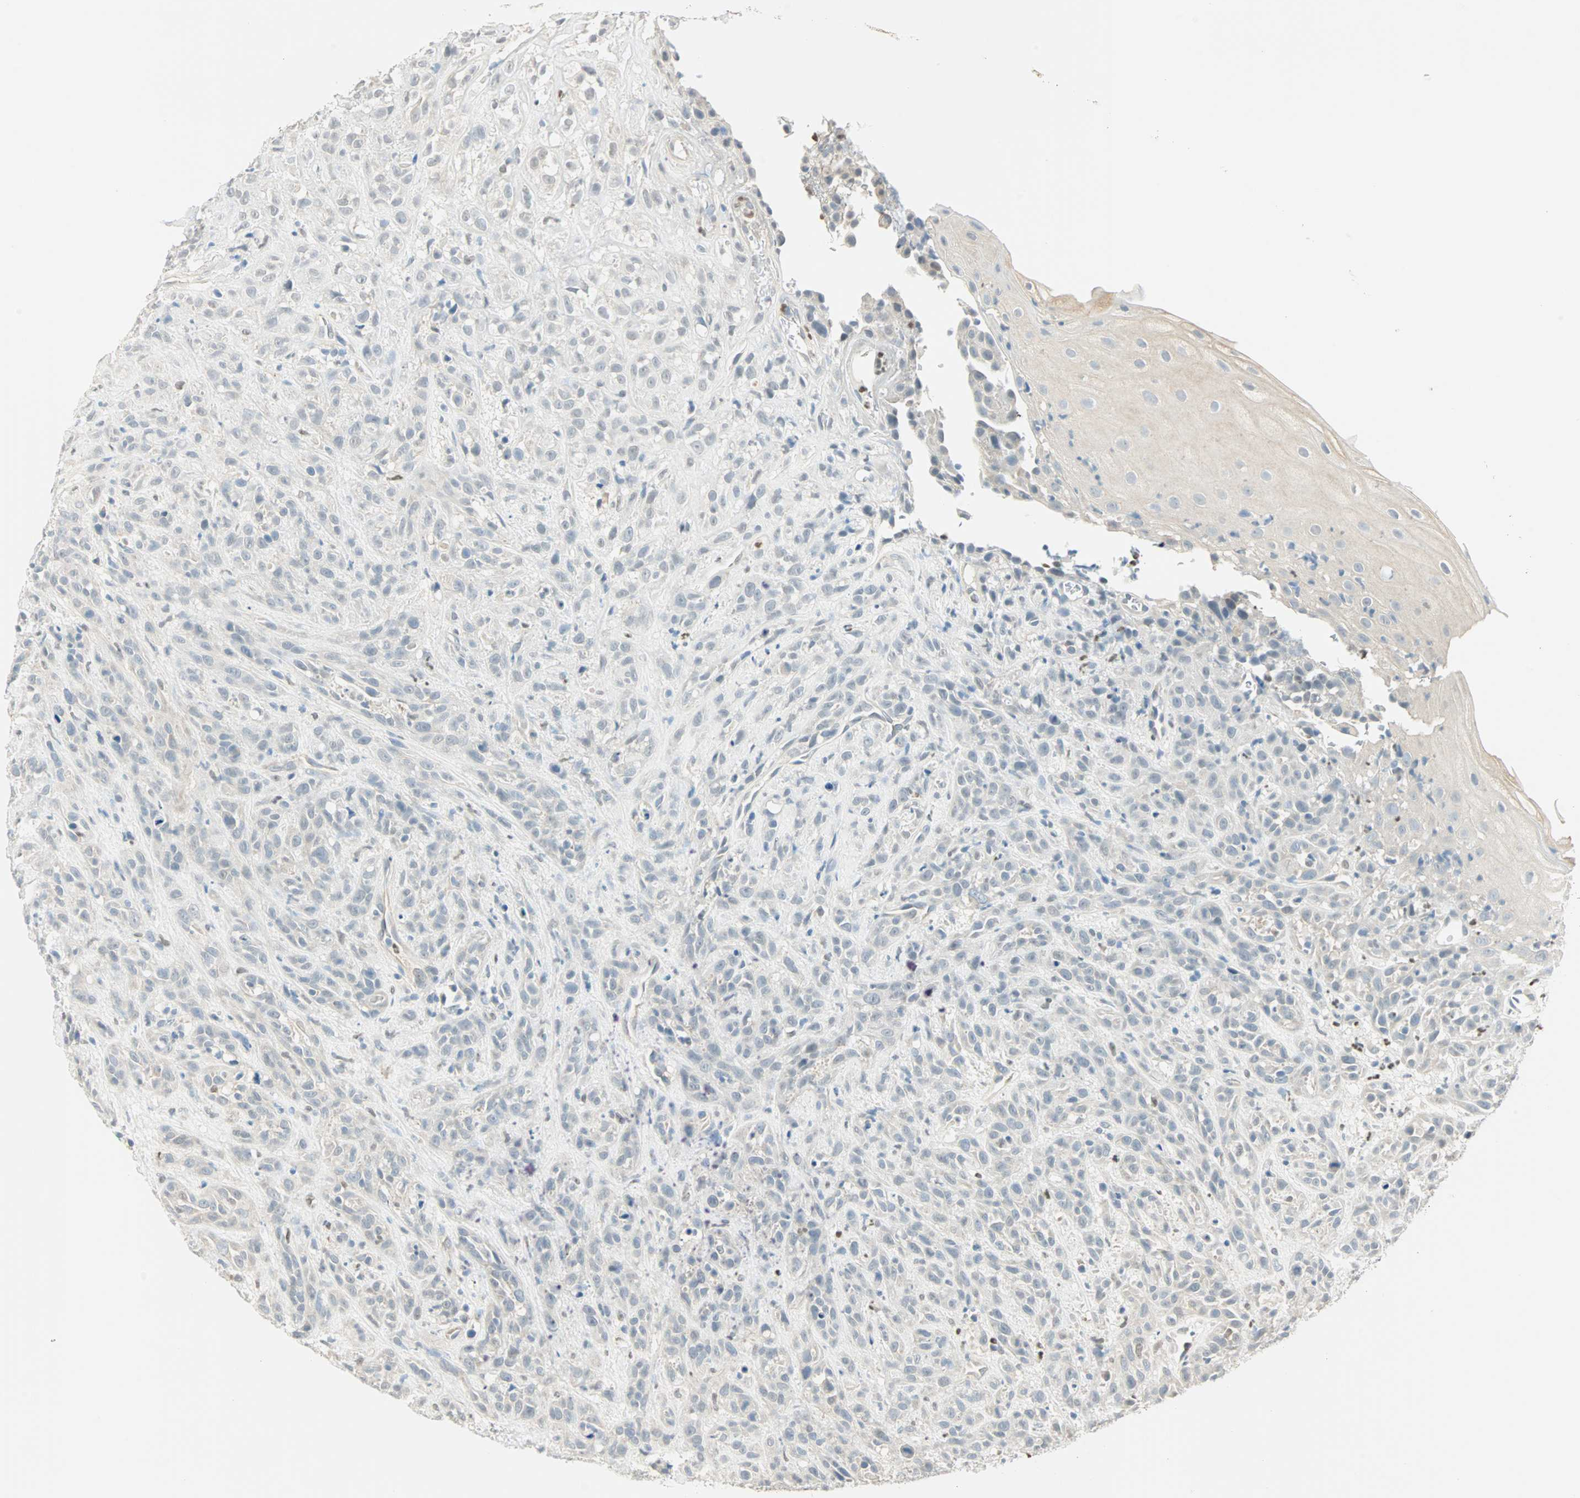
{"staining": {"intensity": "negative", "quantity": "none", "location": "none"}, "tissue": "head and neck cancer", "cell_type": "Tumor cells", "image_type": "cancer", "snomed": [{"axis": "morphology", "description": "Normal tissue, NOS"}, {"axis": "morphology", "description": "Squamous cell carcinoma, NOS"}, {"axis": "topography", "description": "Cartilage tissue"}, {"axis": "topography", "description": "Head-Neck"}], "caption": "Immunohistochemical staining of head and neck cancer displays no significant positivity in tumor cells.", "gene": "MLLT10", "patient": {"sex": "male", "age": 62}}